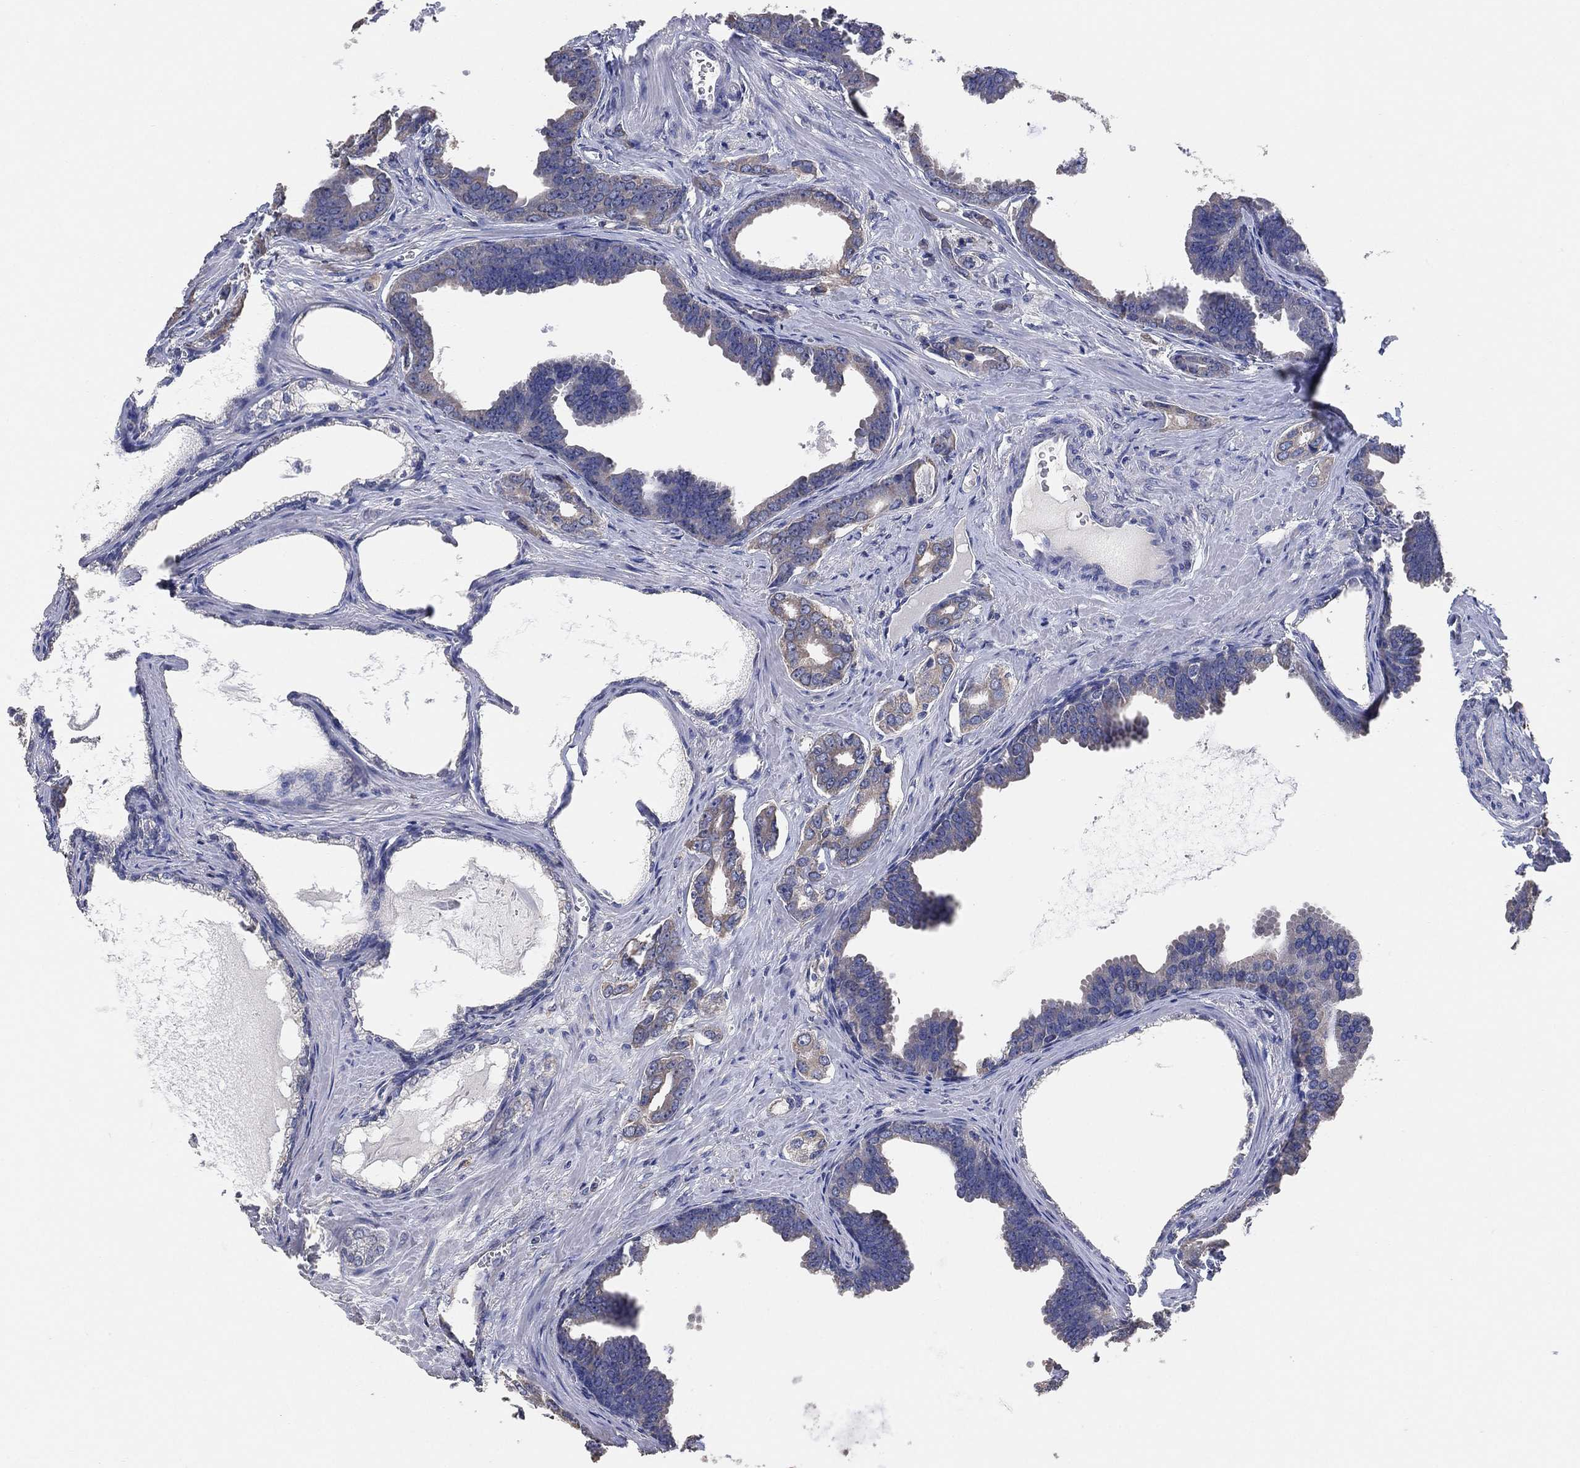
{"staining": {"intensity": "weak", "quantity": "25%-75%", "location": "cytoplasmic/membranous"}, "tissue": "prostate cancer", "cell_type": "Tumor cells", "image_type": "cancer", "snomed": [{"axis": "morphology", "description": "Adenocarcinoma, NOS"}, {"axis": "topography", "description": "Prostate"}], "caption": "Adenocarcinoma (prostate) stained with a brown dye shows weak cytoplasmic/membranous positive positivity in about 25%-75% of tumor cells.", "gene": "KLK5", "patient": {"sex": "male", "age": 66}}